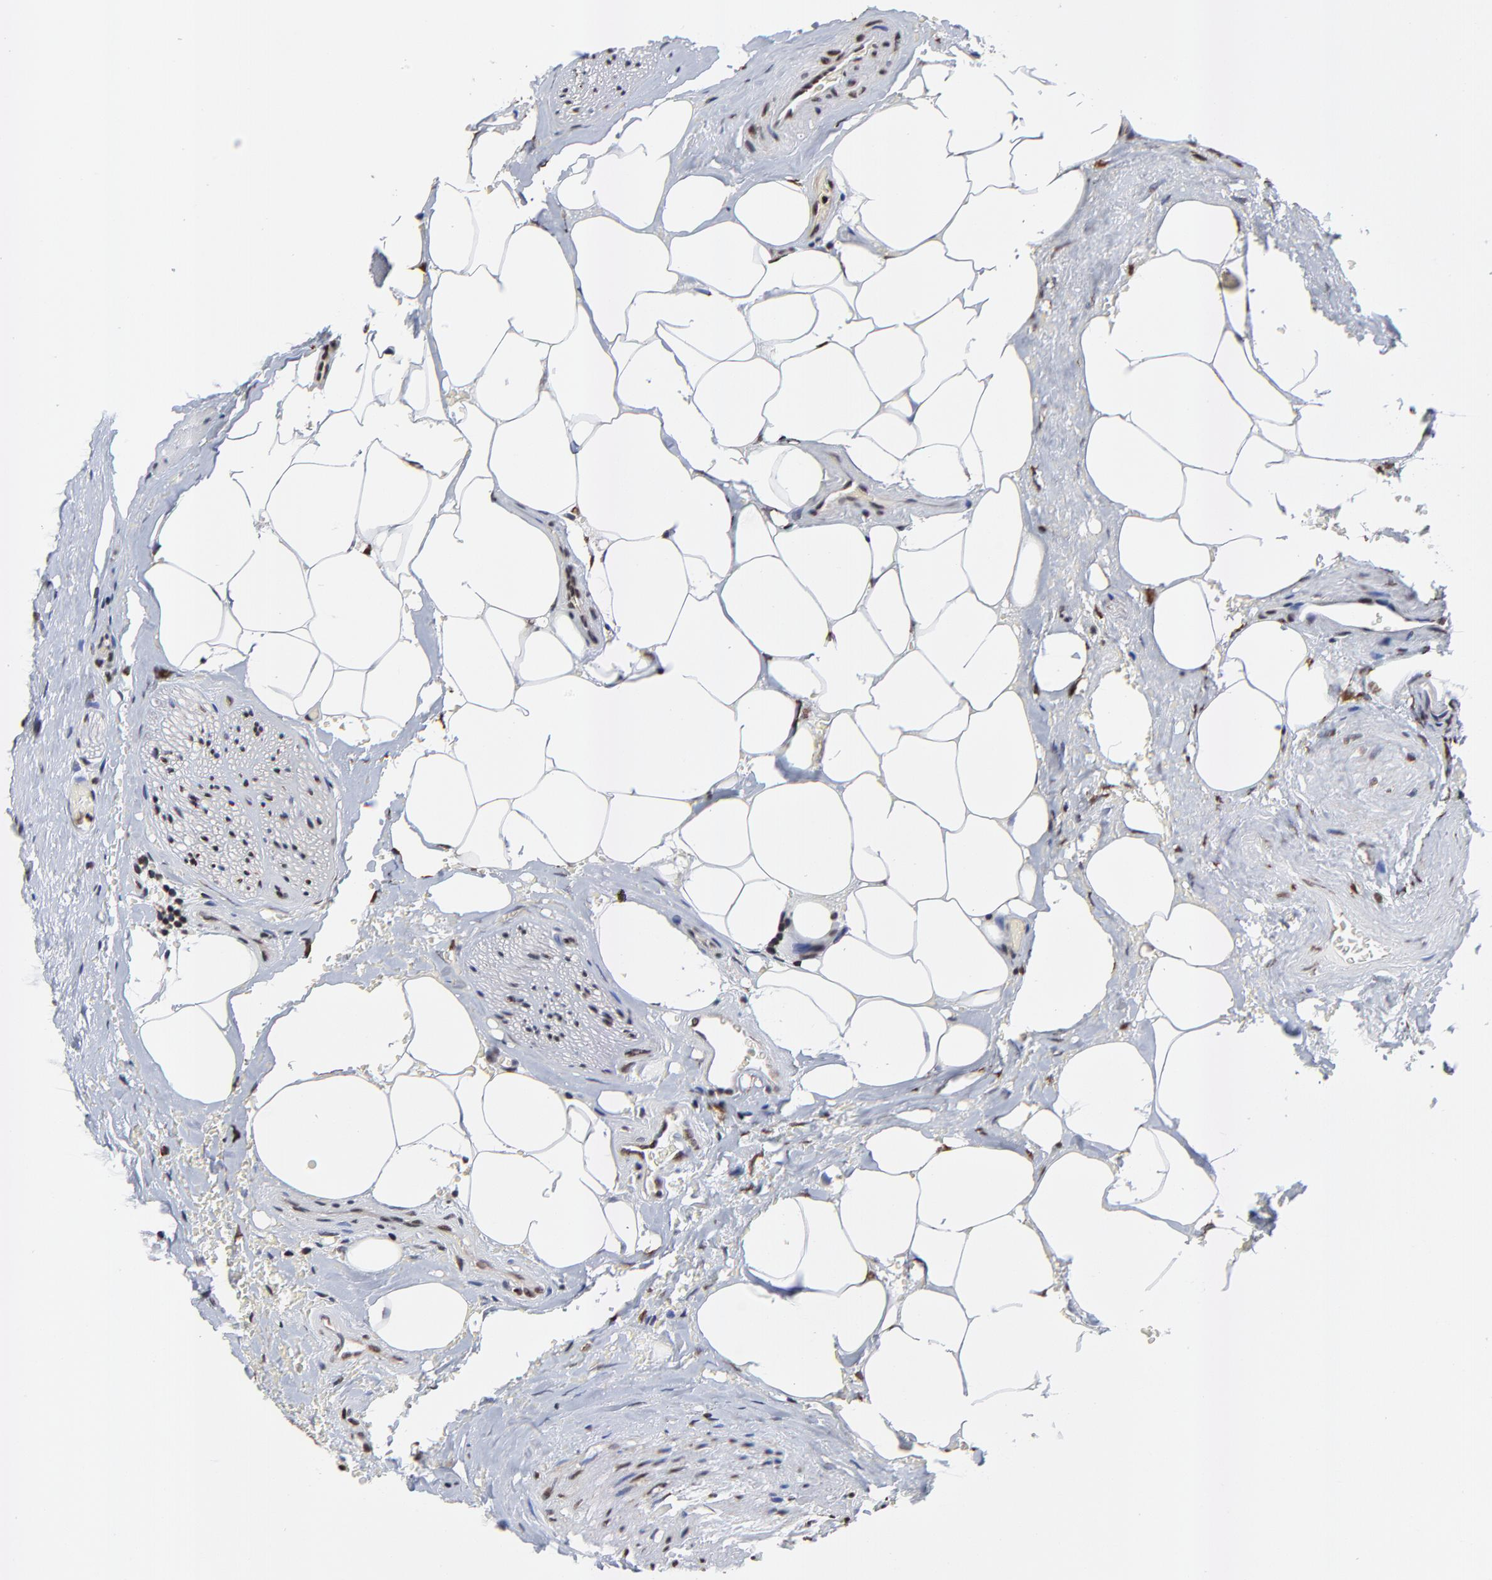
{"staining": {"intensity": "moderate", "quantity": ">75%", "location": "cytoplasmic/membranous,nuclear"}, "tissue": "prostate cancer", "cell_type": "Tumor cells", "image_type": "cancer", "snomed": [{"axis": "morphology", "description": "Adenocarcinoma, Medium grade"}, {"axis": "topography", "description": "Prostate"}], "caption": "Protein staining of prostate medium-grade adenocarcinoma tissue demonstrates moderate cytoplasmic/membranous and nuclear positivity in approximately >75% of tumor cells.", "gene": "ZNF777", "patient": {"sex": "male", "age": 59}}